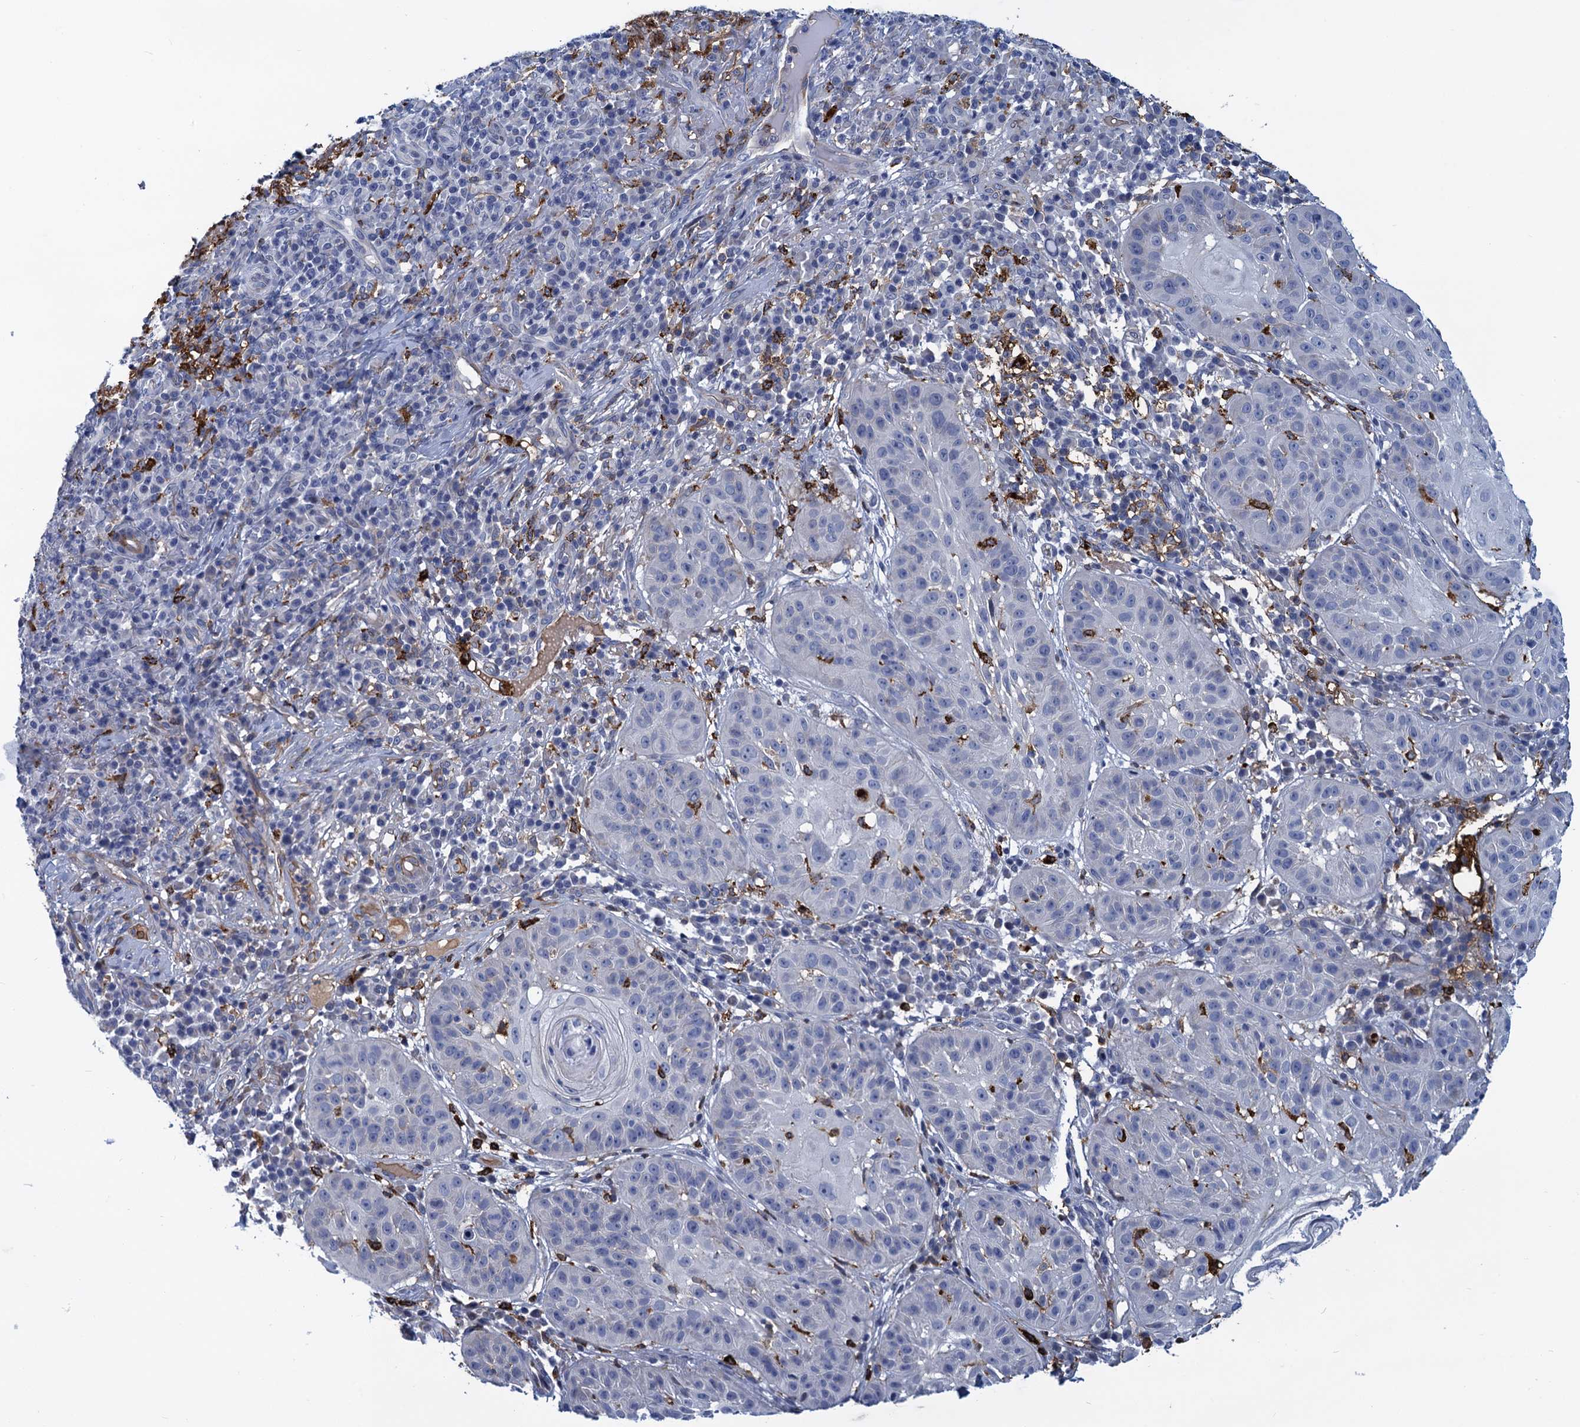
{"staining": {"intensity": "negative", "quantity": "none", "location": "none"}, "tissue": "skin cancer", "cell_type": "Tumor cells", "image_type": "cancer", "snomed": [{"axis": "morphology", "description": "Normal tissue, NOS"}, {"axis": "morphology", "description": "Basal cell carcinoma"}, {"axis": "topography", "description": "Skin"}], "caption": "Tumor cells show no significant staining in basal cell carcinoma (skin).", "gene": "DNHD1", "patient": {"sex": "male", "age": 93}}